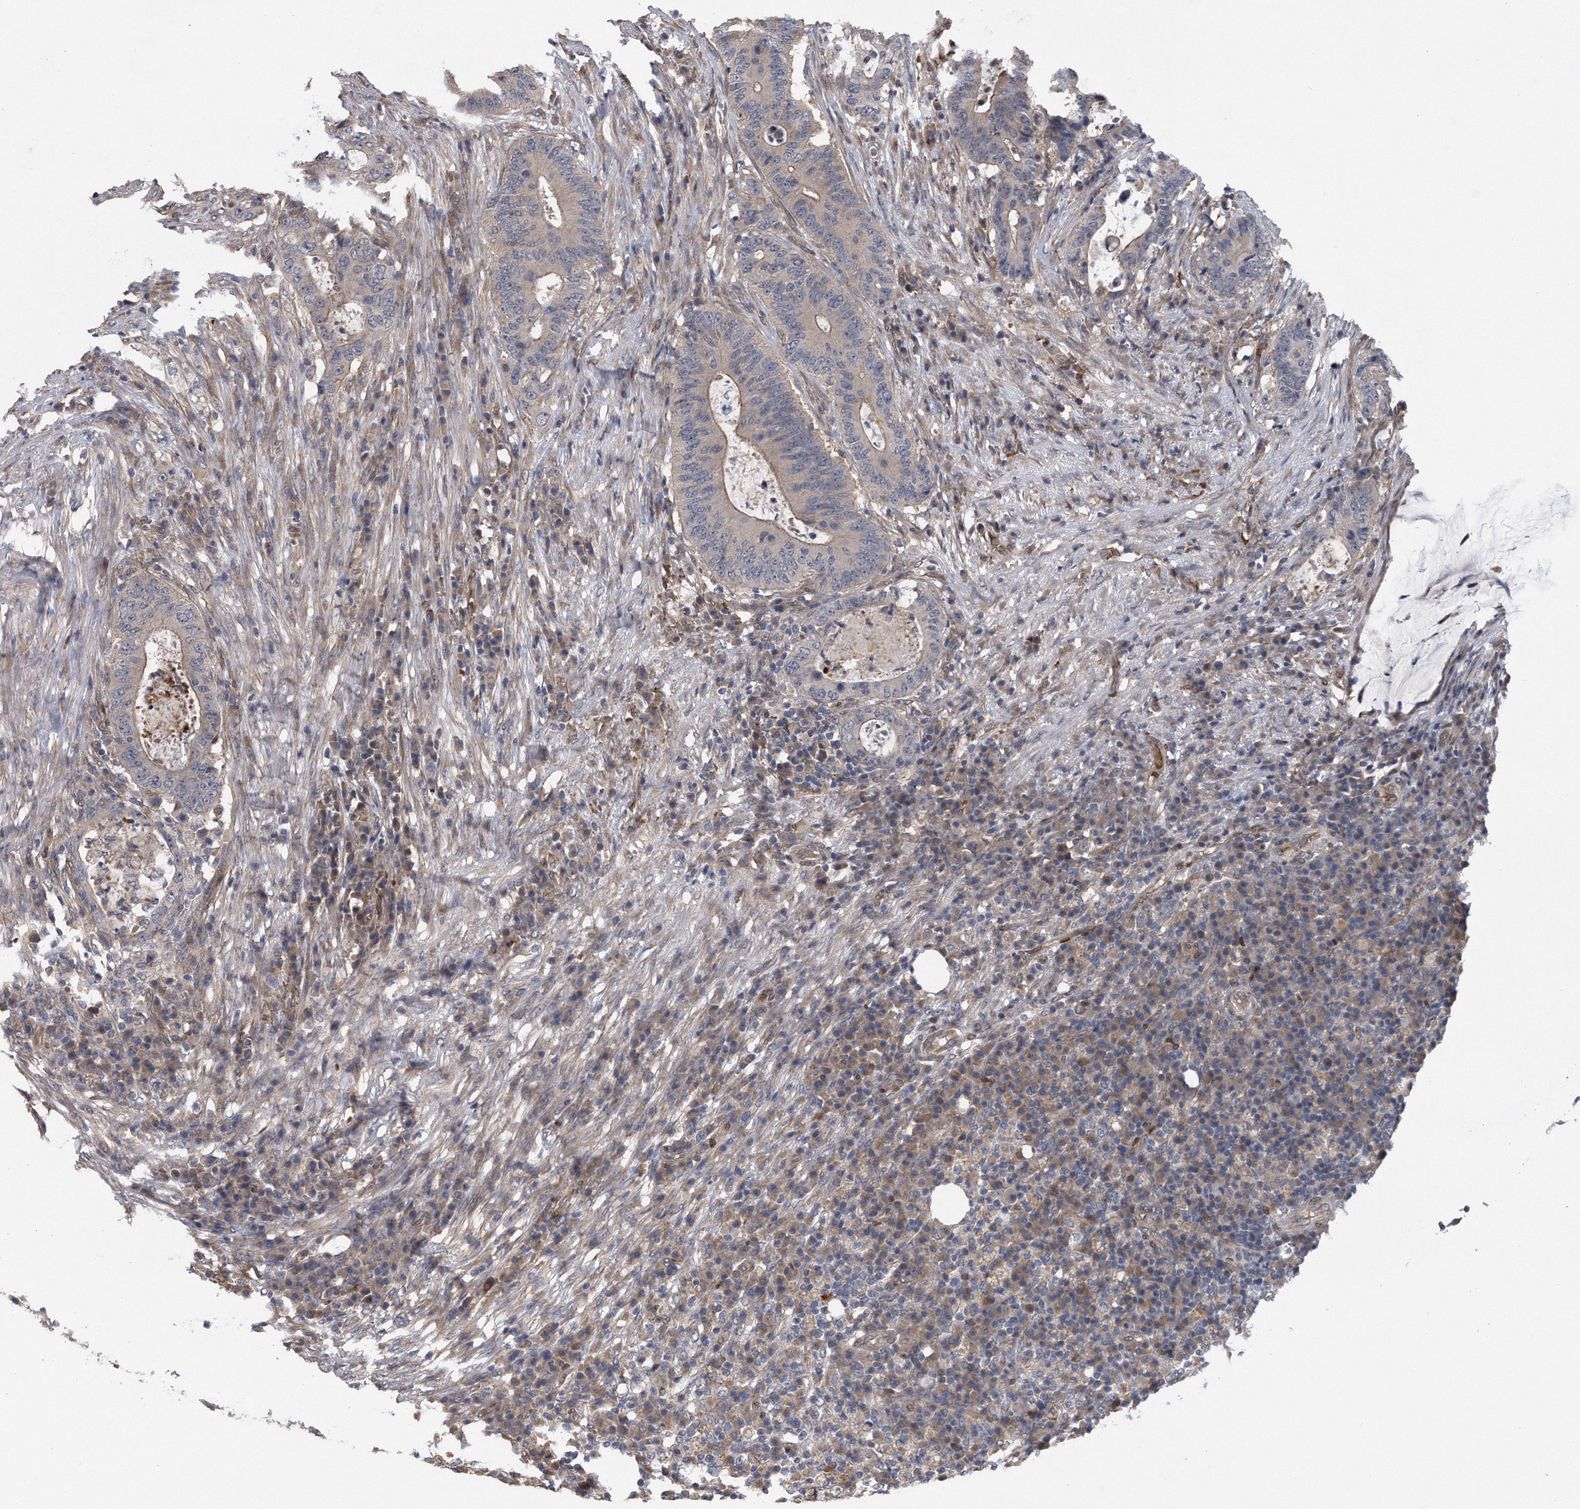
{"staining": {"intensity": "weak", "quantity": "25%-75%", "location": "cytoplasmic/membranous"}, "tissue": "colorectal cancer", "cell_type": "Tumor cells", "image_type": "cancer", "snomed": [{"axis": "morphology", "description": "Adenocarcinoma, NOS"}, {"axis": "topography", "description": "Colon"}], "caption": "Weak cytoplasmic/membranous expression for a protein is seen in approximately 25%-75% of tumor cells of colorectal adenocarcinoma using immunohistochemistry.", "gene": "ZNF79", "patient": {"sex": "male", "age": 83}}